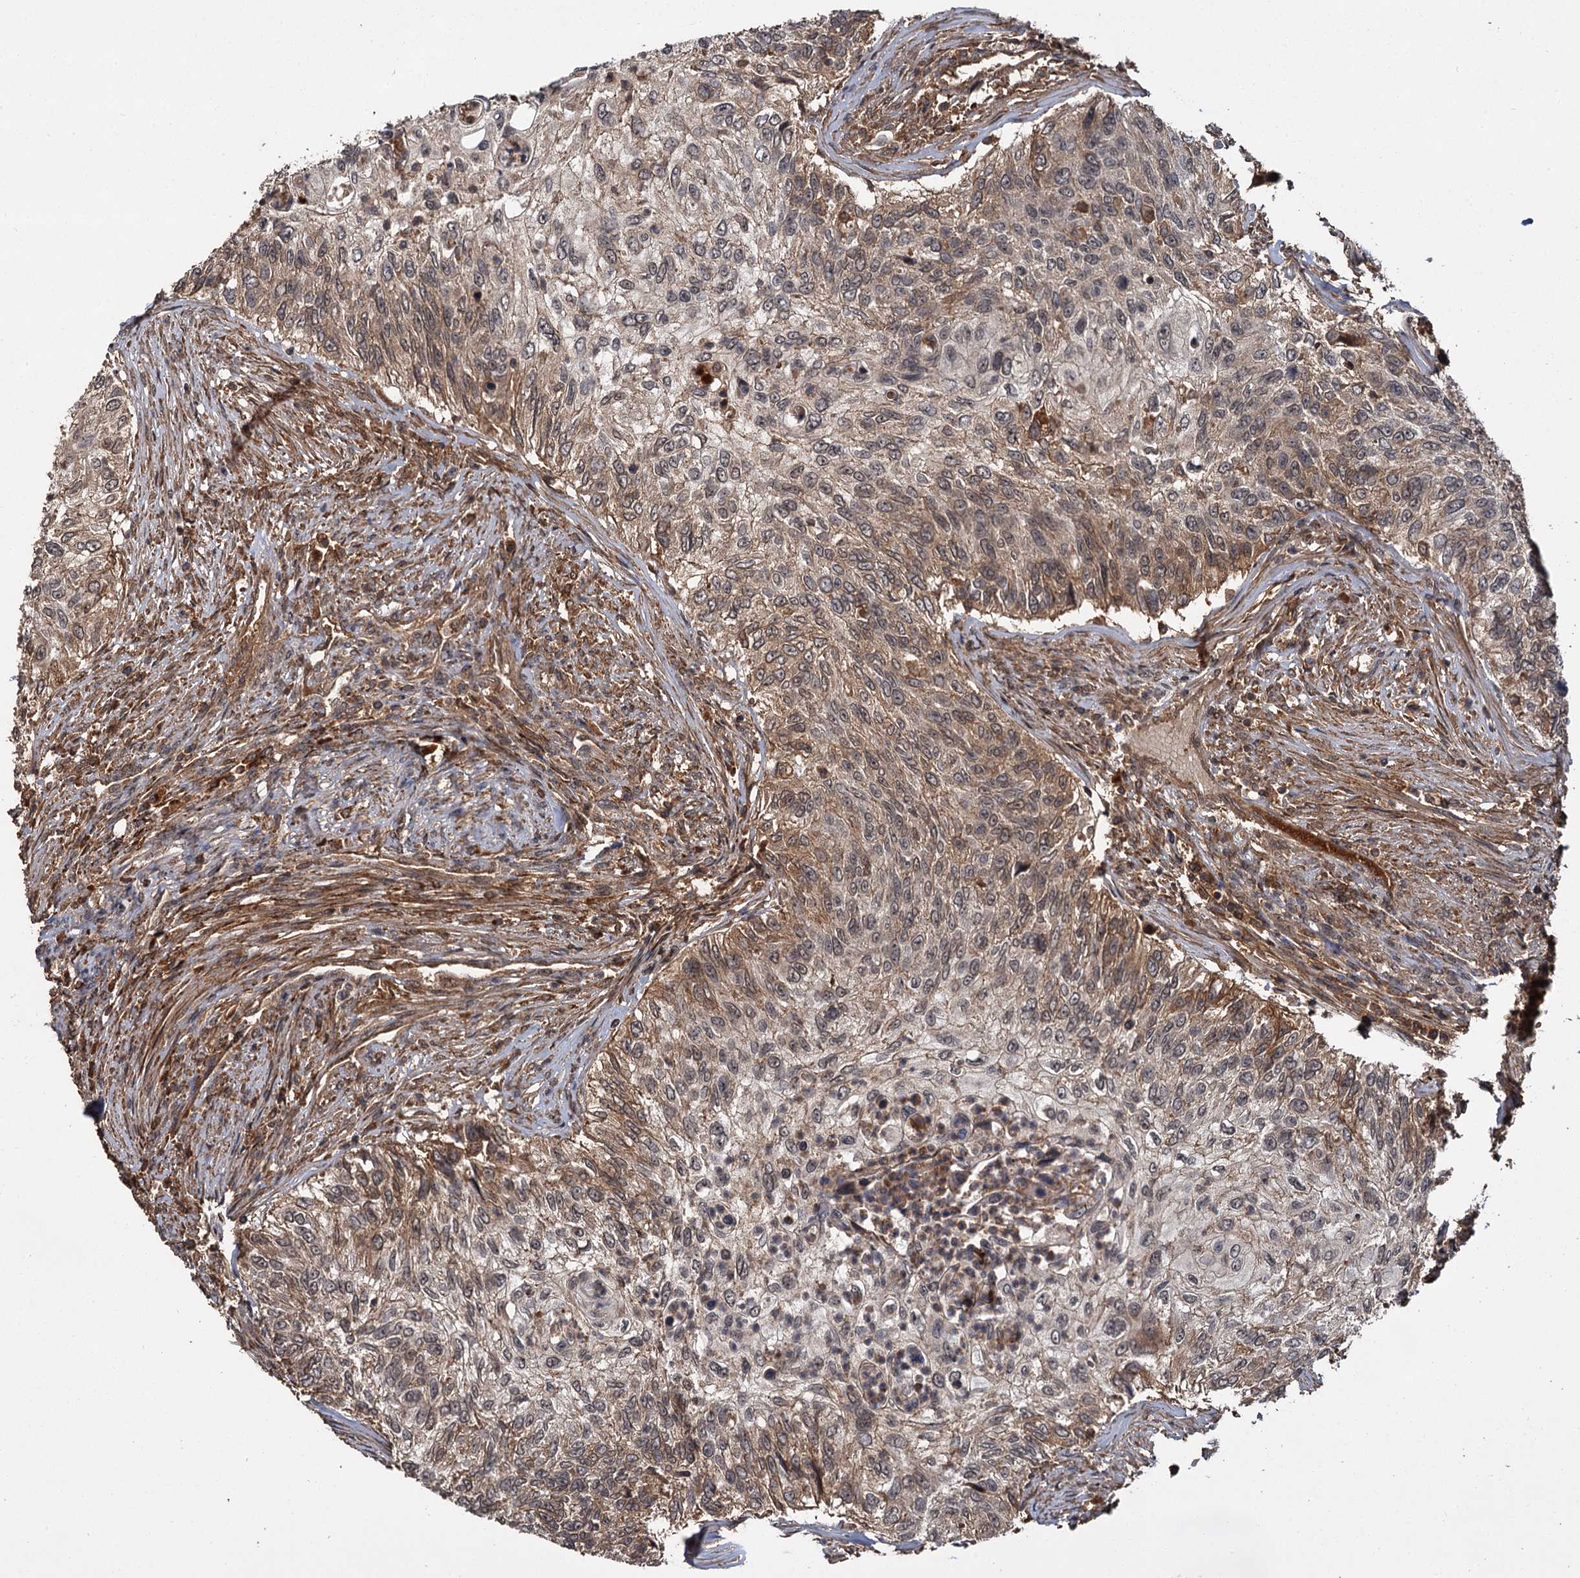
{"staining": {"intensity": "moderate", "quantity": "25%-75%", "location": "cytoplasmic/membranous"}, "tissue": "urothelial cancer", "cell_type": "Tumor cells", "image_type": "cancer", "snomed": [{"axis": "morphology", "description": "Urothelial carcinoma, High grade"}, {"axis": "topography", "description": "Urinary bladder"}], "caption": "High-magnification brightfield microscopy of urothelial cancer stained with DAB (brown) and counterstained with hematoxylin (blue). tumor cells exhibit moderate cytoplasmic/membranous positivity is appreciated in approximately25%-75% of cells.", "gene": "MBD6", "patient": {"sex": "female", "age": 60}}